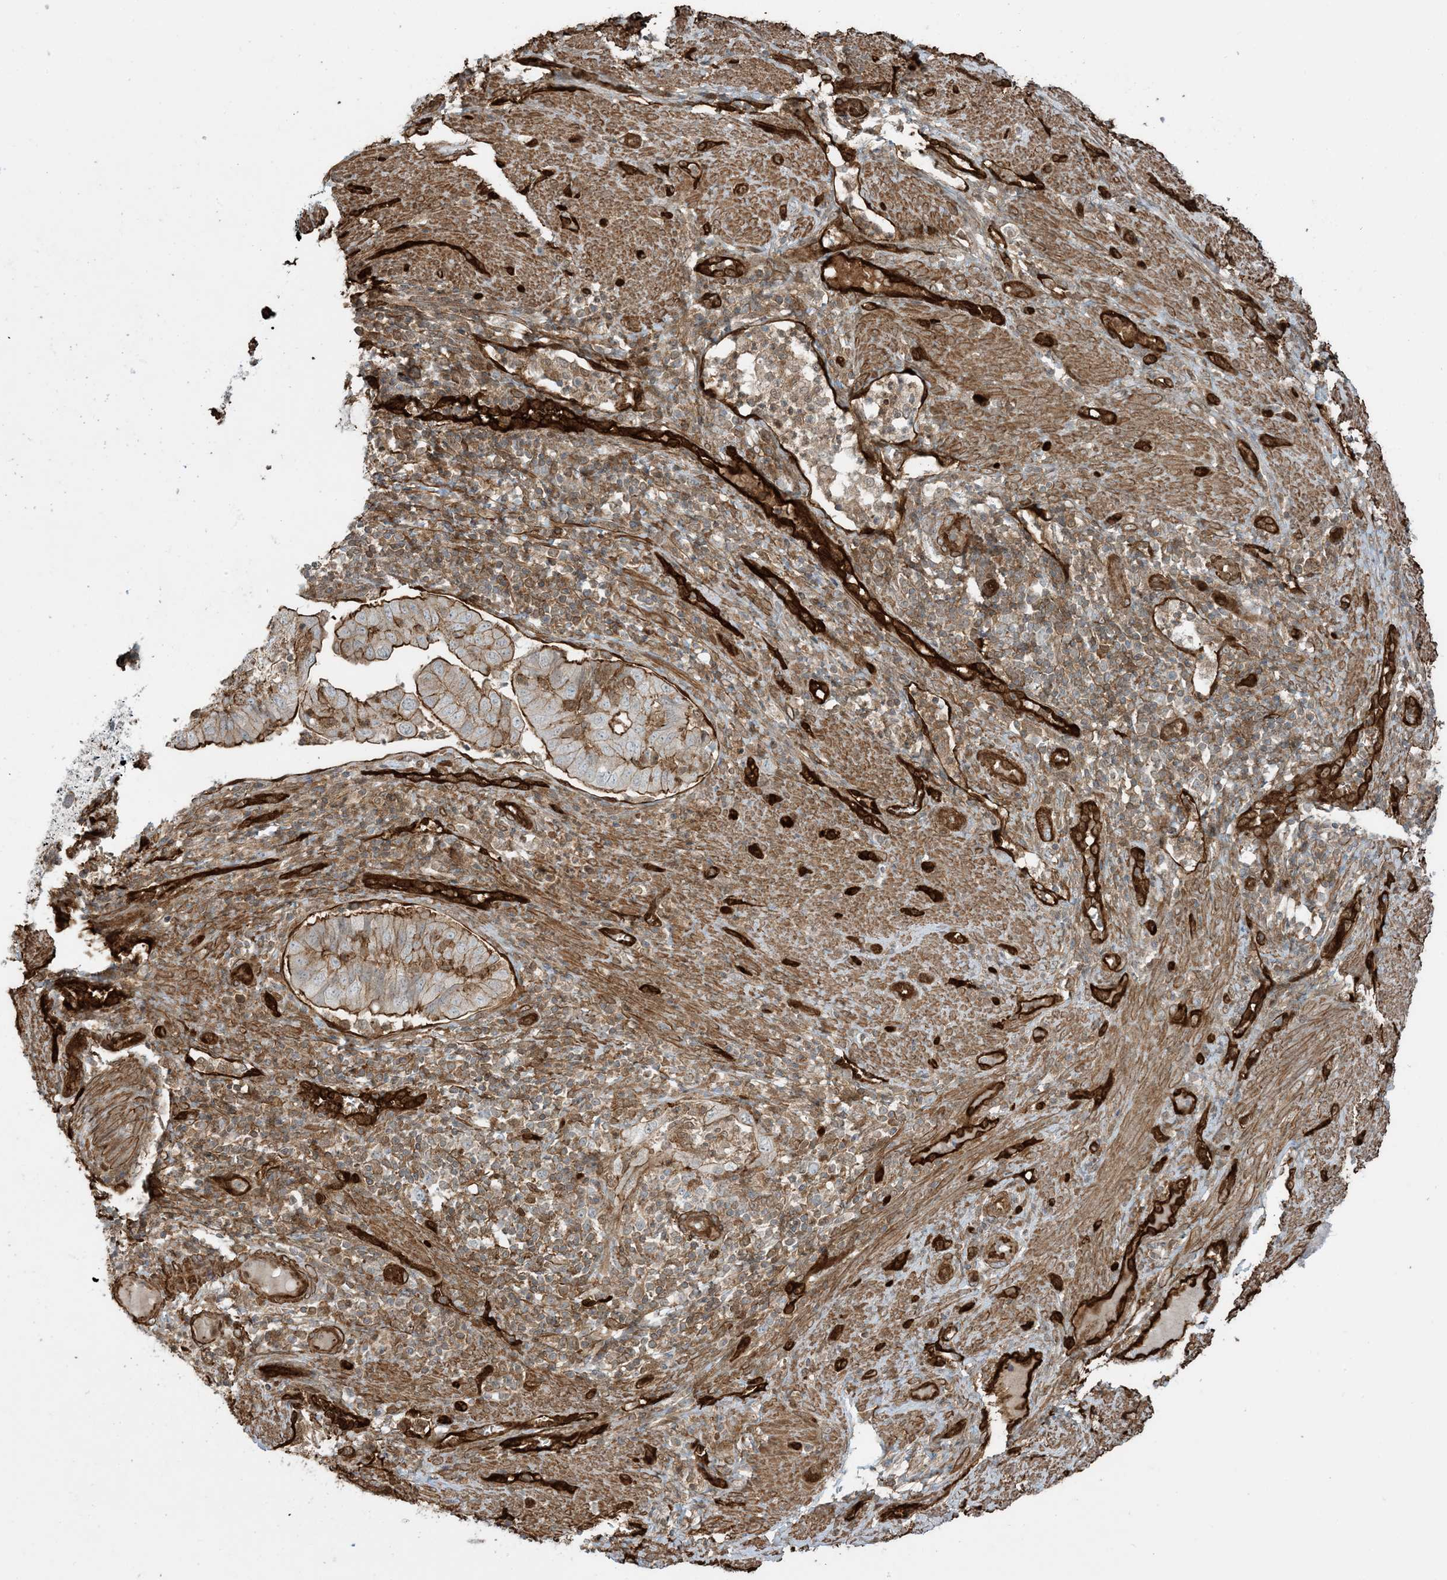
{"staining": {"intensity": "strong", "quantity": "25%-75%", "location": "cytoplasmic/membranous"}, "tissue": "endometrial cancer", "cell_type": "Tumor cells", "image_type": "cancer", "snomed": [{"axis": "morphology", "description": "Adenocarcinoma, NOS"}, {"axis": "topography", "description": "Endometrium"}], "caption": "Immunohistochemistry (IHC) histopathology image of endometrial cancer stained for a protein (brown), which demonstrates high levels of strong cytoplasmic/membranous staining in approximately 25%-75% of tumor cells.", "gene": "PPM1F", "patient": {"sex": "female", "age": 51}}